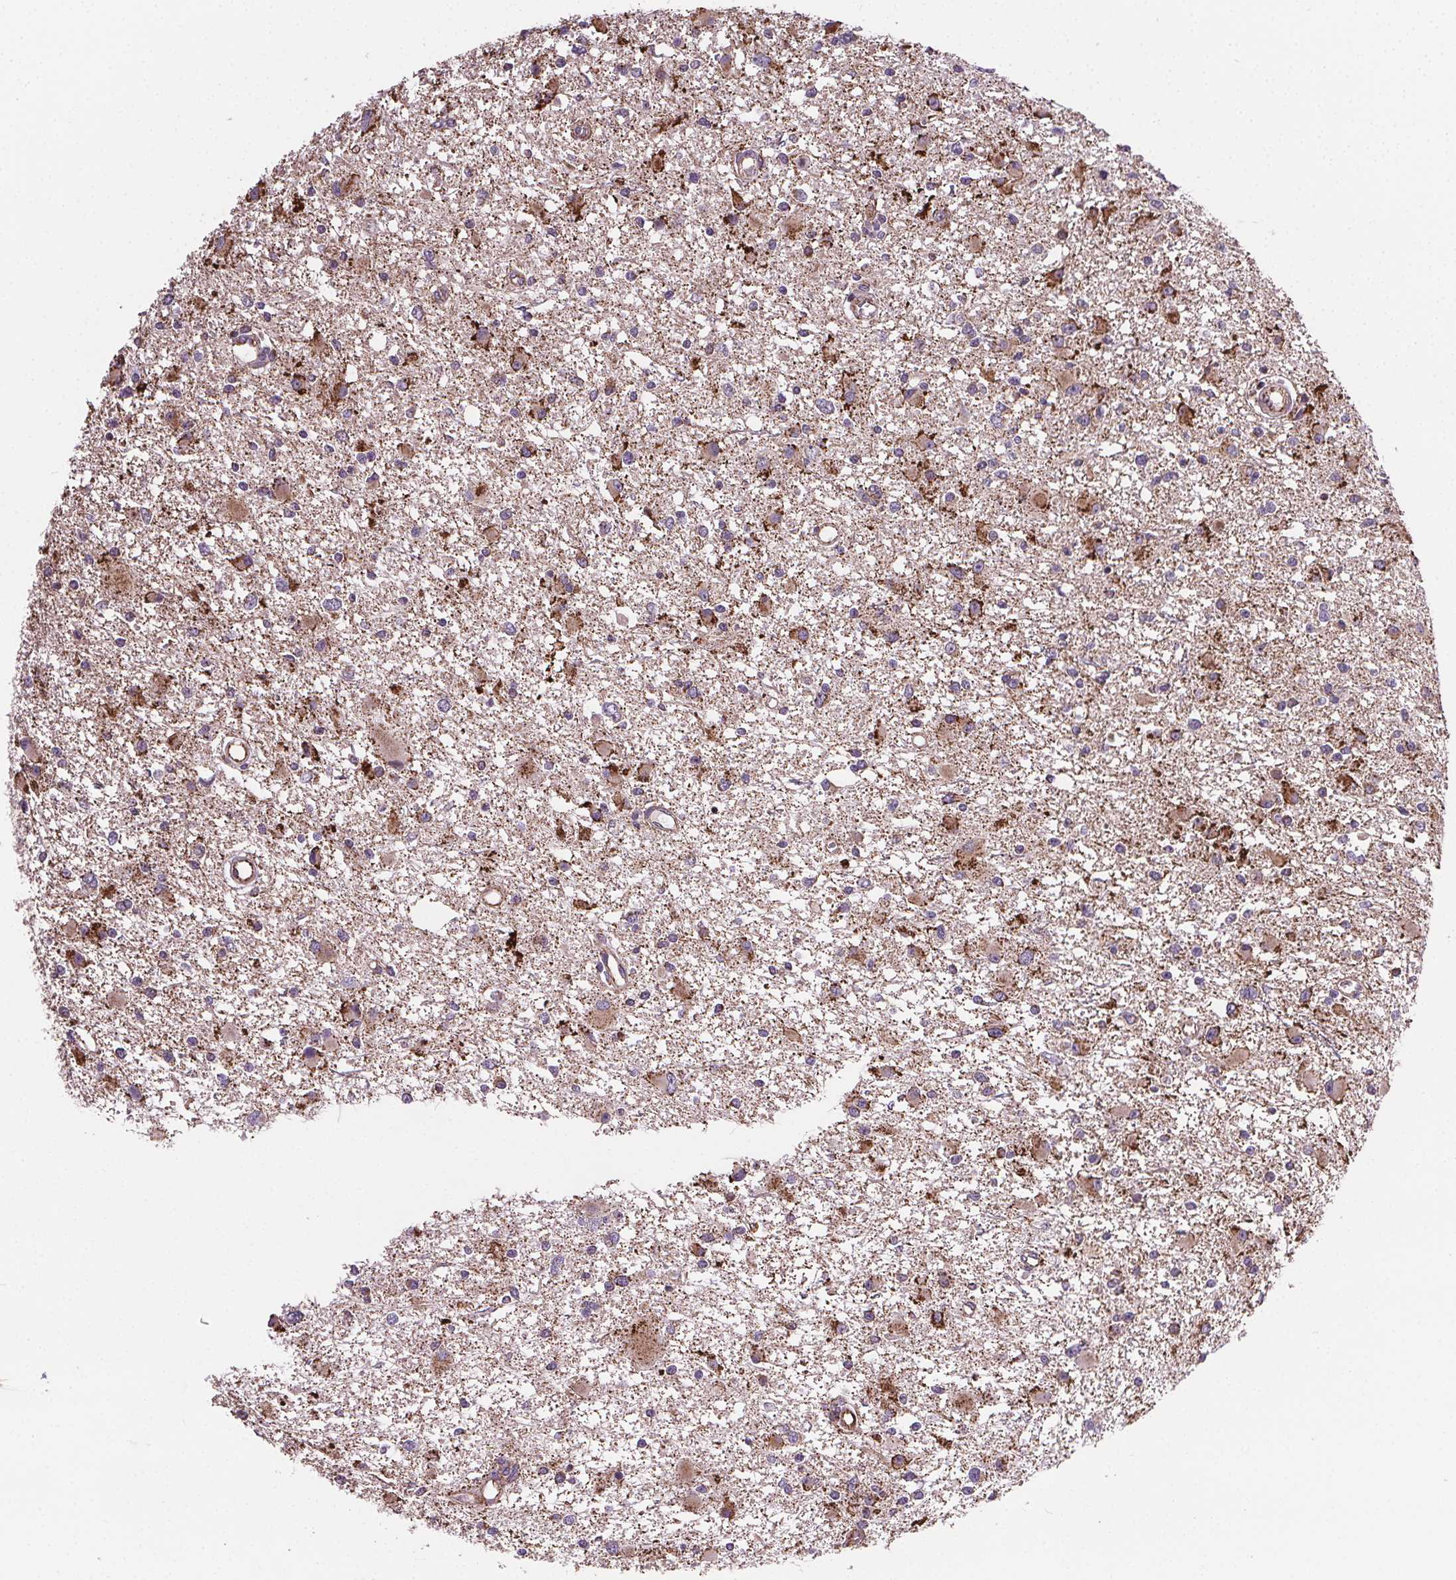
{"staining": {"intensity": "strong", "quantity": "25%-75%", "location": "cytoplasmic/membranous"}, "tissue": "glioma", "cell_type": "Tumor cells", "image_type": "cancer", "snomed": [{"axis": "morphology", "description": "Glioma, malignant, High grade"}, {"axis": "topography", "description": "Brain"}], "caption": "Immunohistochemistry (DAB (3,3'-diaminobenzidine)) staining of human malignant high-grade glioma reveals strong cytoplasmic/membranous protein positivity in about 25%-75% of tumor cells. (DAB = brown stain, brightfield microscopy at high magnification).", "gene": "GOLT1B", "patient": {"sex": "male", "age": 54}}